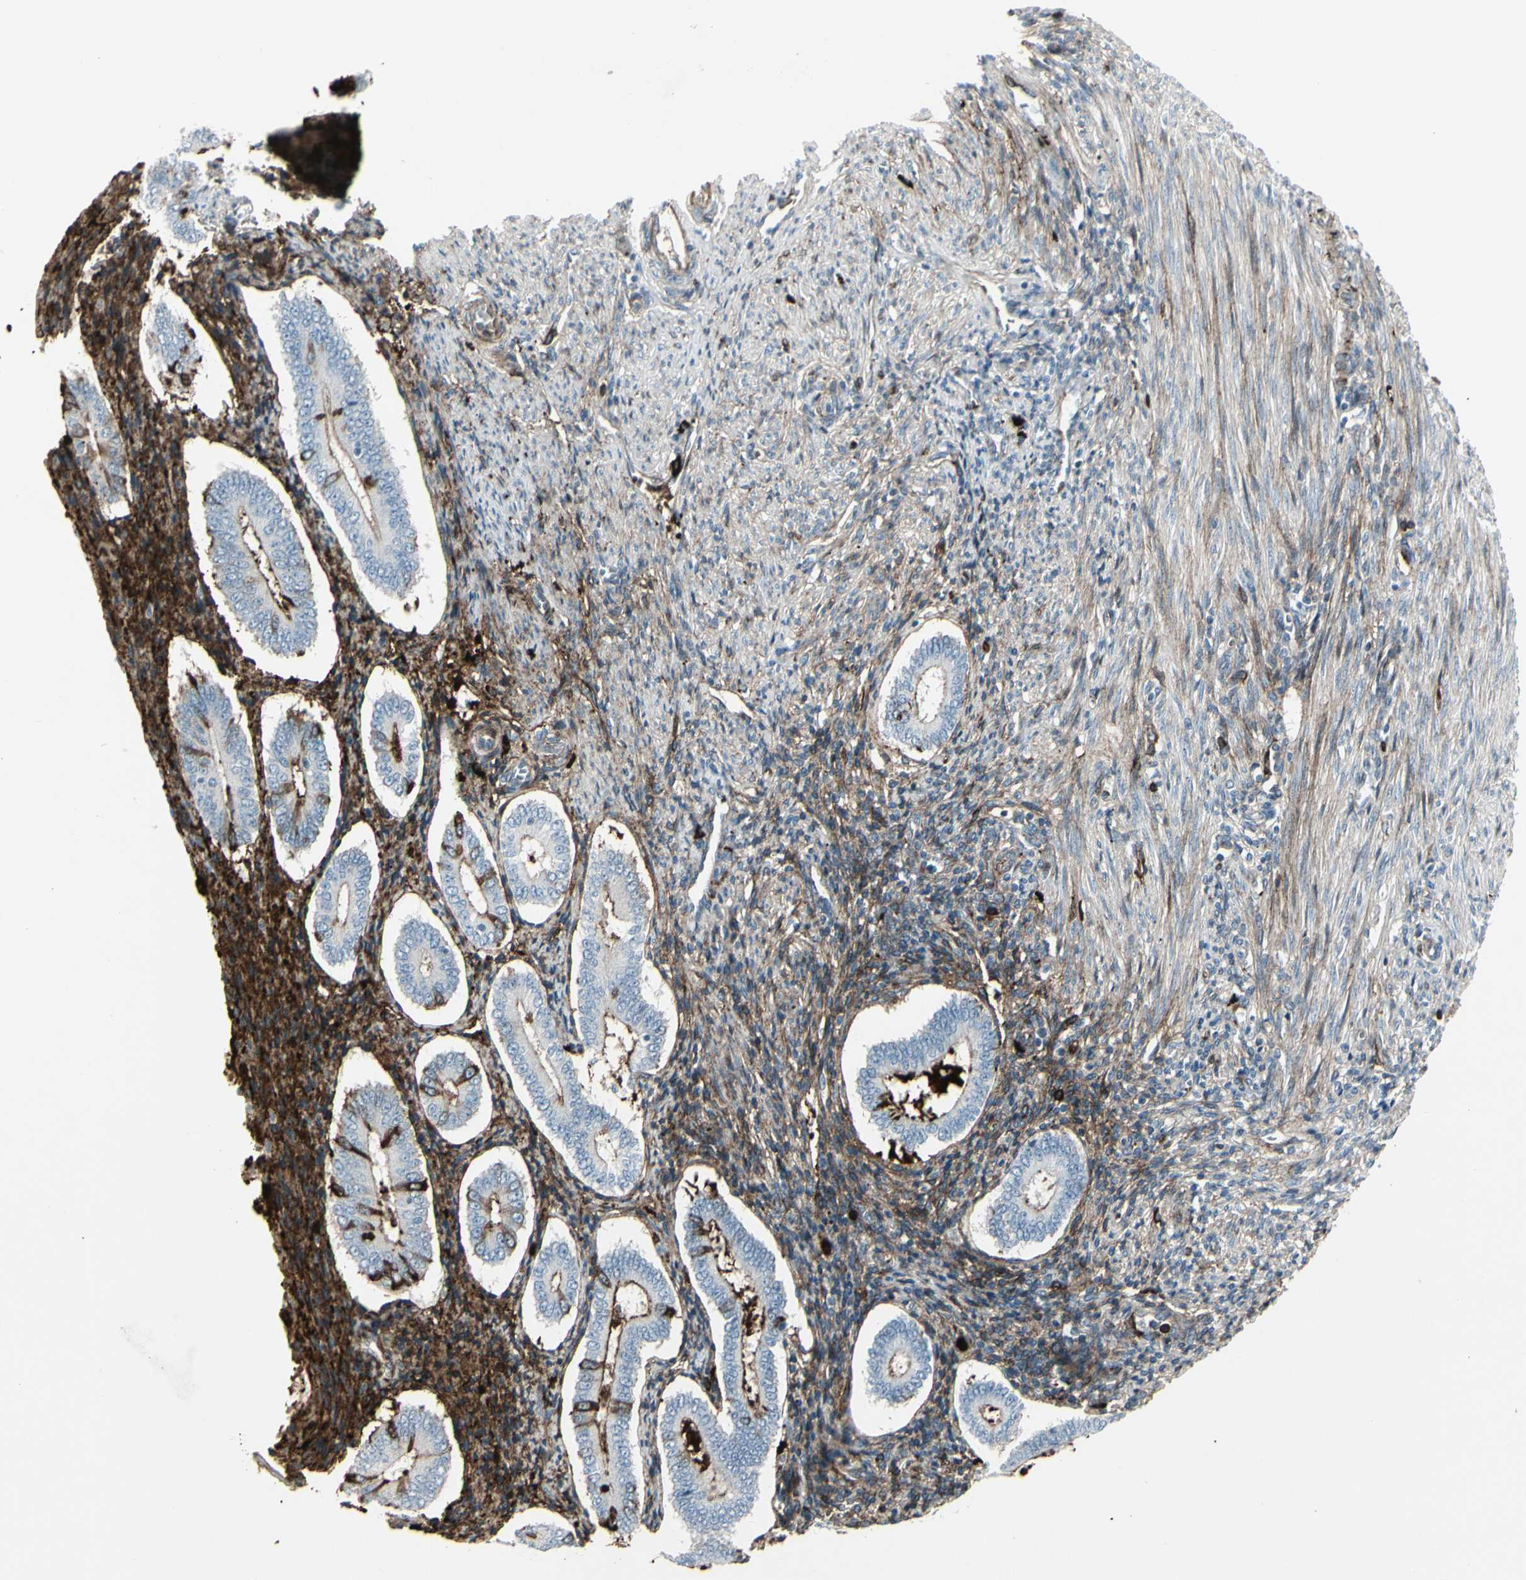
{"staining": {"intensity": "strong", "quantity": "25%-75%", "location": "cytoplasmic/membranous"}, "tissue": "endometrium", "cell_type": "Cells in endometrial stroma", "image_type": "normal", "snomed": [{"axis": "morphology", "description": "Normal tissue, NOS"}, {"axis": "topography", "description": "Endometrium"}], "caption": "IHC staining of unremarkable endometrium, which exhibits high levels of strong cytoplasmic/membranous positivity in approximately 25%-75% of cells in endometrial stroma indicating strong cytoplasmic/membranous protein expression. The staining was performed using DAB (brown) for protein detection and nuclei were counterstained in hematoxylin (blue).", "gene": "IGHG1", "patient": {"sex": "female", "age": 42}}